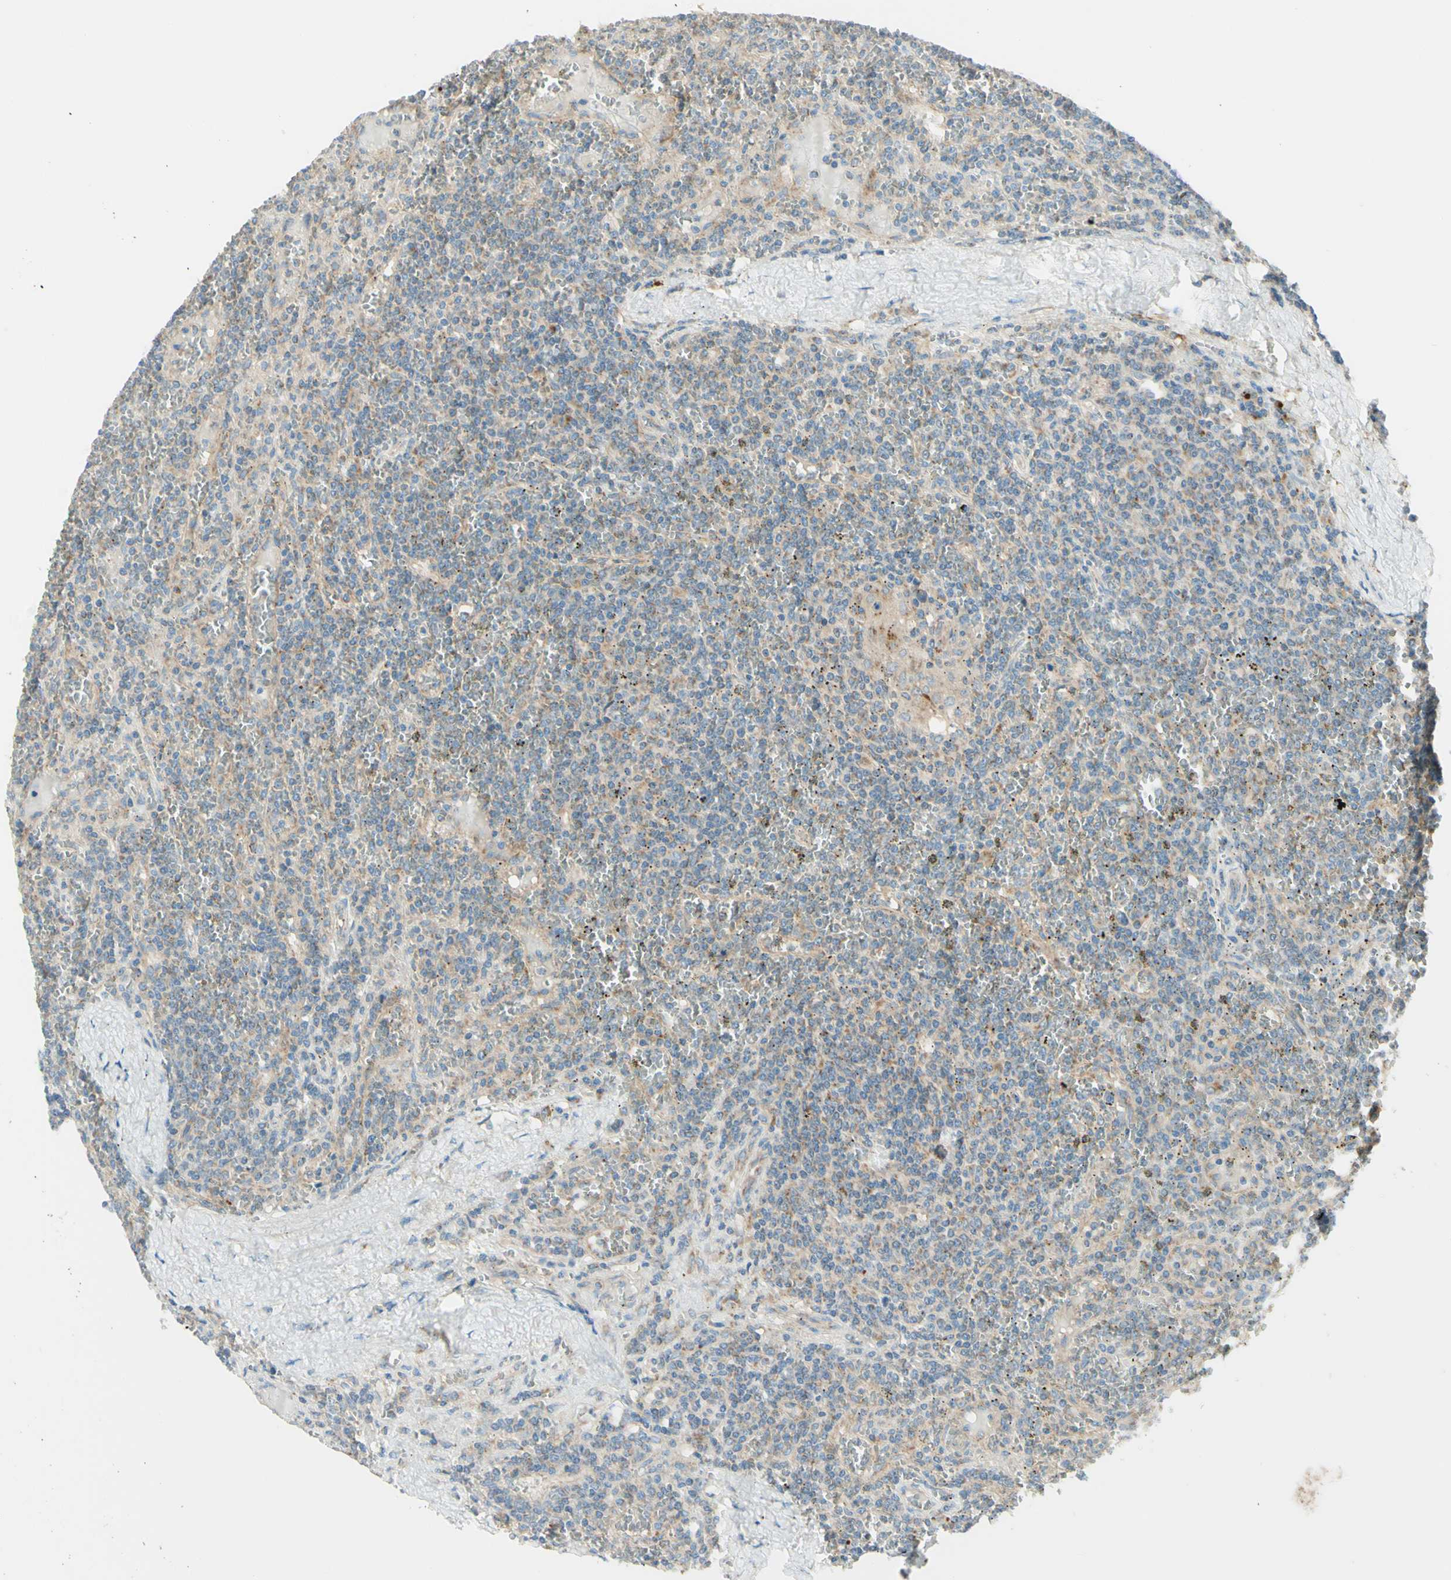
{"staining": {"intensity": "weak", "quantity": "25%-75%", "location": "cytoplasmic/membranous"}, "tissue": "lymphoma", "cell_type": "Tumor cells", "image_type": "cancer", "snomed": [{"axis": "morphology", "description": "Malignant lymphoma, non-Hodgkin's type, Low grade"}, {"axis": "topography", "description": "Spleen"}], "caption": "Protein staining of malignant lymphoma, non-Hodgkin's type (low-grade) tissue demonstrates weak cytoplasmic/membranous expression in about 25%-75% of tumor cells.", "gene": "ARMC10", "patient": {"sex": "female", "age": 19}}